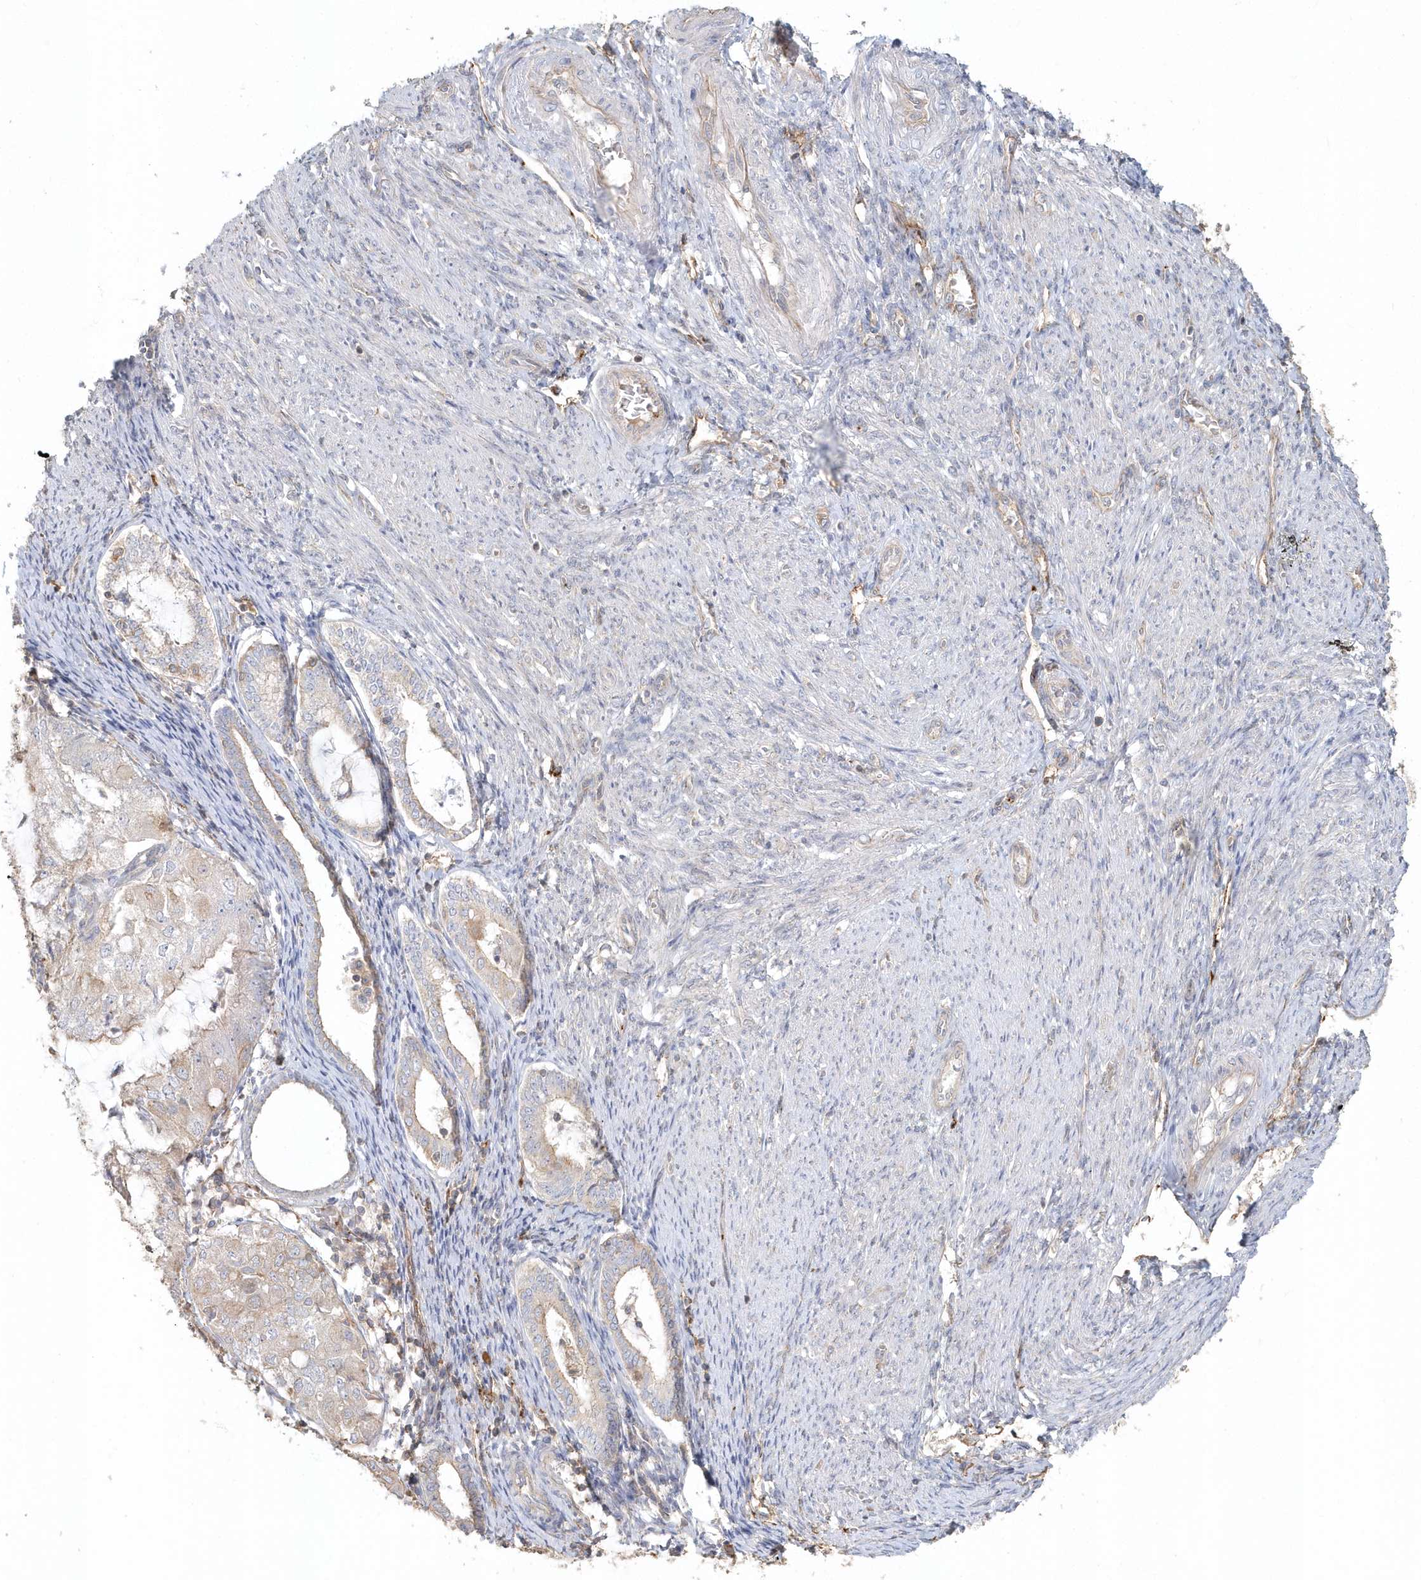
{"staining": {"intensity": "moderate", "quantity": "<25%", "location": "cytoplasmic/membranous"}, "tissue": "endometrial cancer", "cell_type": "Tumor cells", "image_type": "cancer", "snomed": [{"axis": "morphology", "description": "Adenocarcinoma, NOS"}, {"axis": "topography", "description": "Endometrium"}], "caption": "Brown immunohistochemical staining in adenocarcinoma (endometrial) displays moderate cytoplasmic/membranous staining in approximately <25% of tumor cells.", "gene": "MMRN1", "patient": {"sex": "female", "age": 81}}